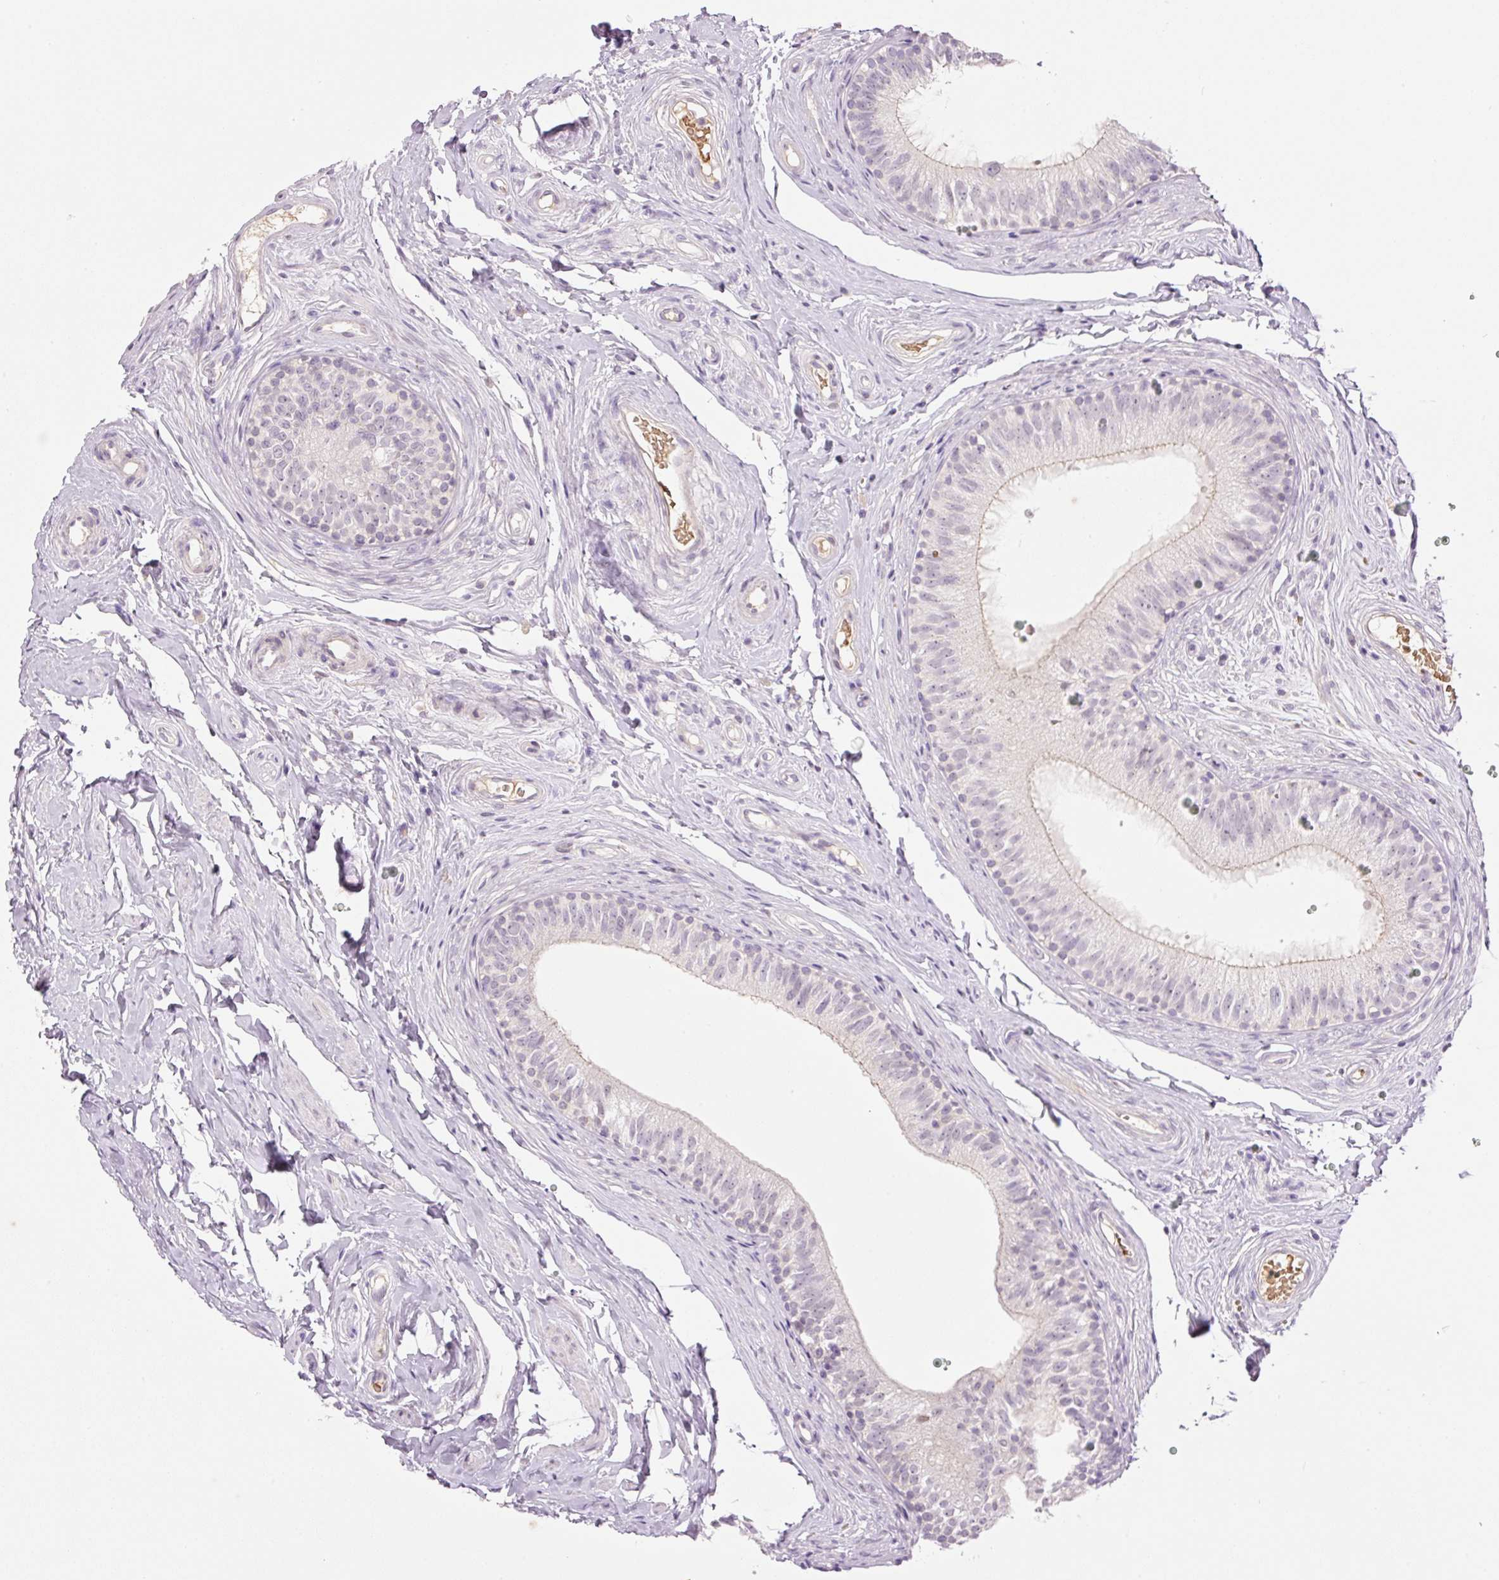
{"staining": {"intensity": "negative", "quantity": "none", "location": "none"}, "tissue": "epididymis", "cell_type": "Glandular cells", "image_type": "normal", "snomed": [{"axis": "morphology", "description": "Normal tissue, NOS"}, {"axis": "morphology", "description": "Seminoma, NOS"}, {"axis": "topography", "description": "Testis"}, {"axis": "topography", "description": "Epididymis"}], "caption": "The image reveals no significant expression in glandular cells of epididymis.", "gene": "LY6G6D", "patient": {"sex": "male", "age": 45}}